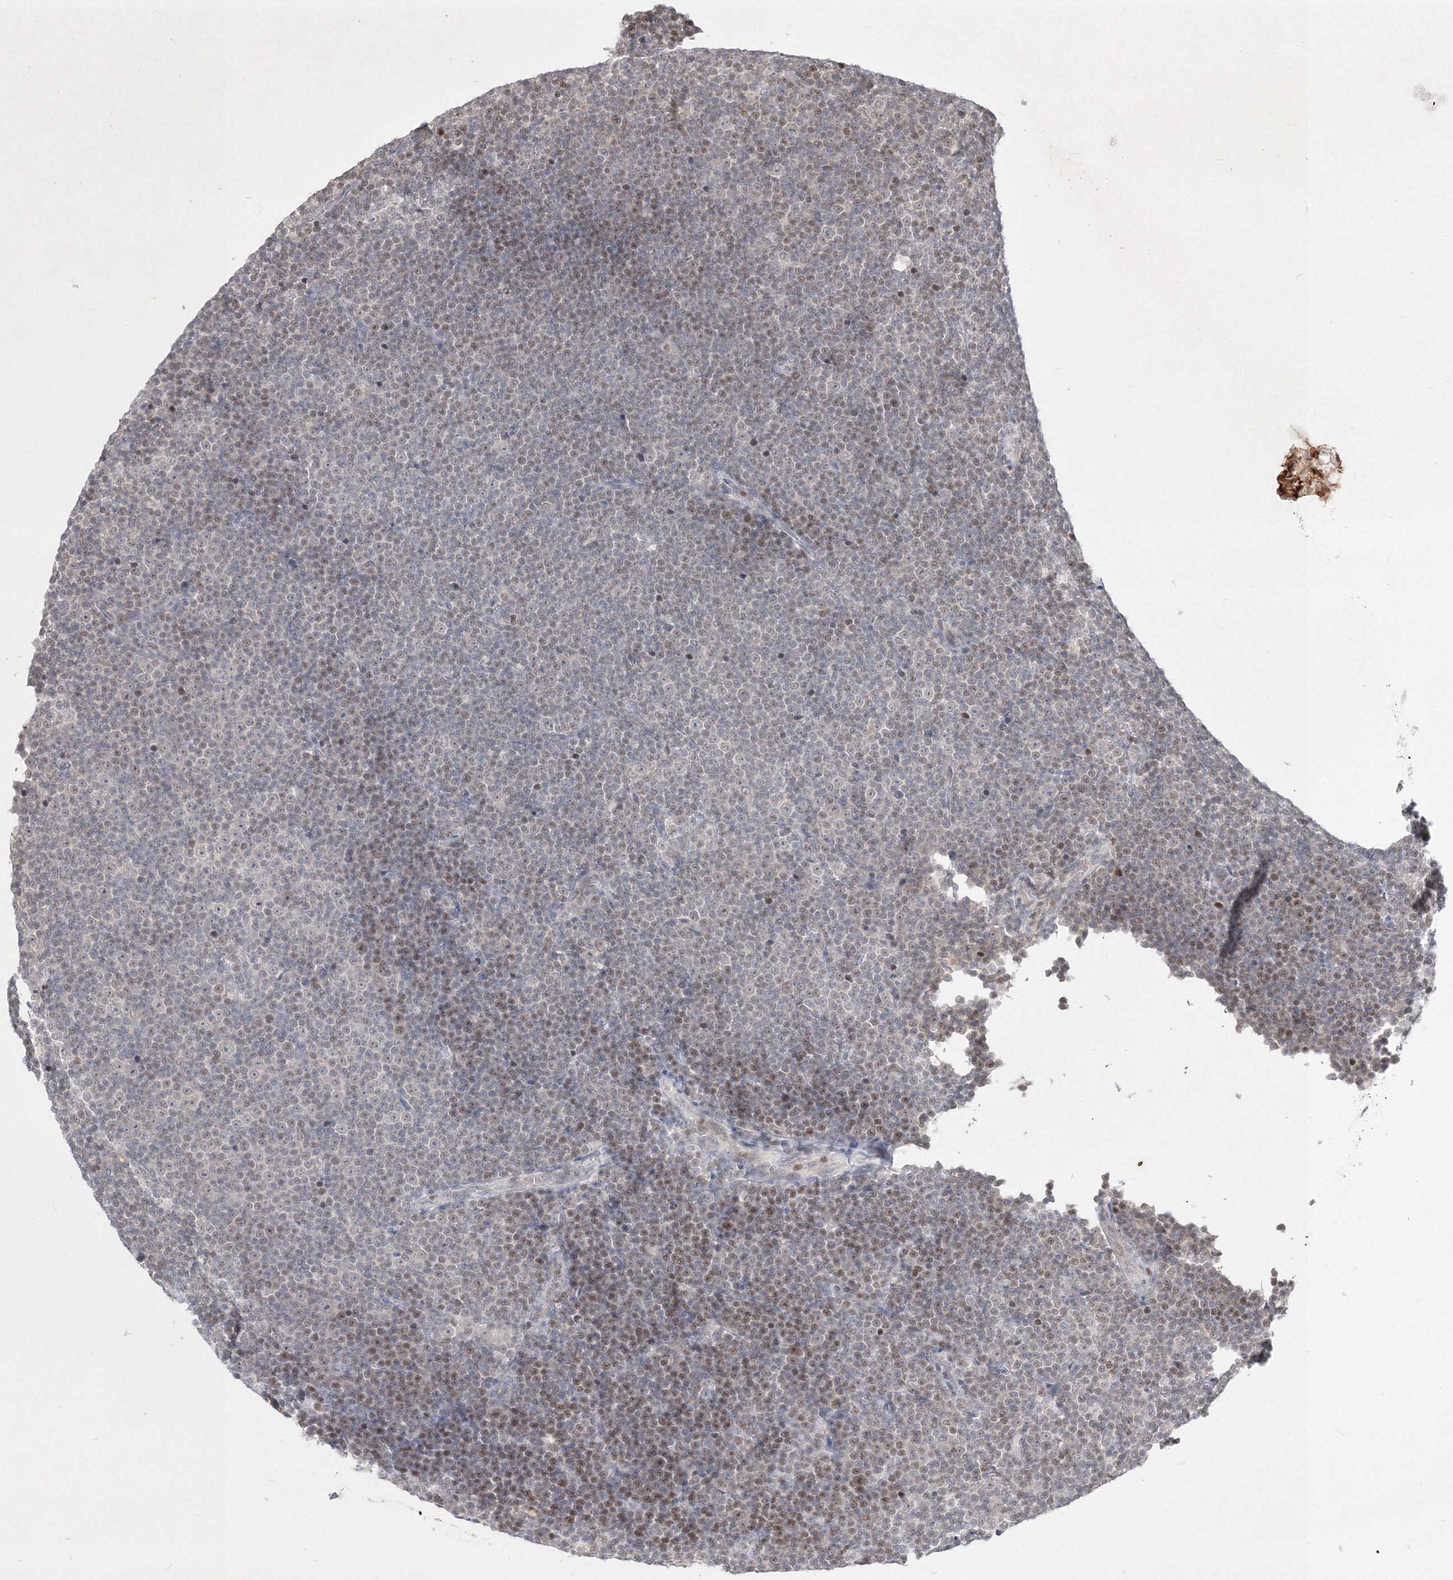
{"staining": {"intensity": "weak", "quantity": "<25%", "location": "nuclear"}, "tissue": "lymphoma", "cell_type": "Tumor cells", "image_type": "cancer", "snomed": [{"axis": "morphology", "description": "Malignant lymphoma, non-Hodgkin's type, Low grade"}, {"axis": "topography", "description": "Lymph node"}], "caption": "The photomicrograph displays no significant staining in tumor cells of low-grade malignant lymphoma, non-Hodgkin's type.", "gene": "TAB1", "patient": {"sex": "female", "age": 67}}